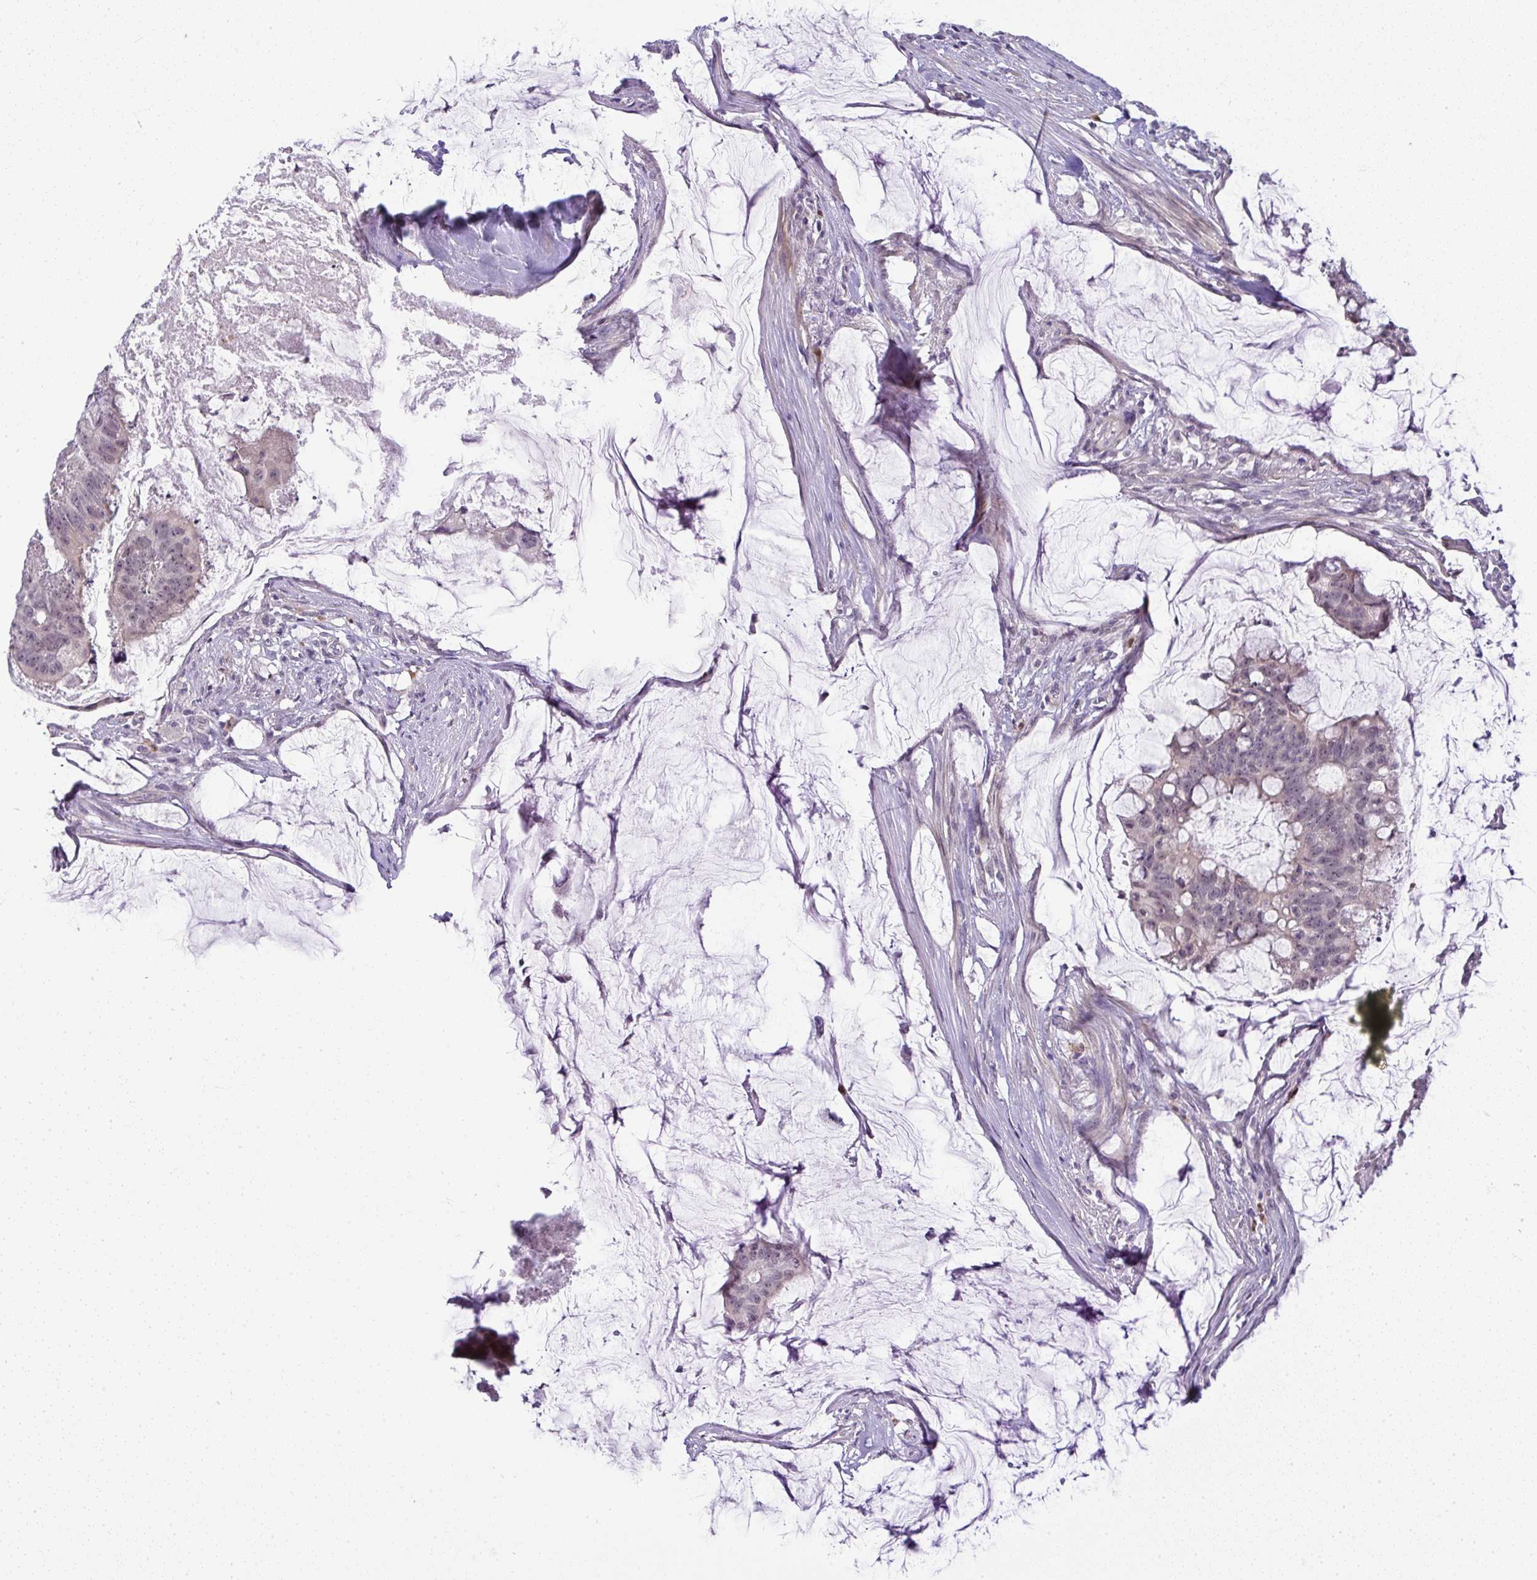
{"staining": {"intensity": "weak", "quantity": "<25%", "location": "cytoplasmic/membranous"}, "tissue": "colorectal cancer", "cell_type": "Tumor cells", "image_type": "cancer", "snomed": [{"axis": "morphology", "description": "Adenocarcinoma, NOS"}, {"axis": "topography", "description": "Colon"}], "caption": "Protein analysis of adenocarcinoma (colorectal) displays no significant positivity in tumor cells. (DAB (3,3'-diaminobenzidine) IHC visualized using brightfield microscopy, high magnification).", "gene": "DZIP1", "patient": {"sex": "male", "age": 62}}